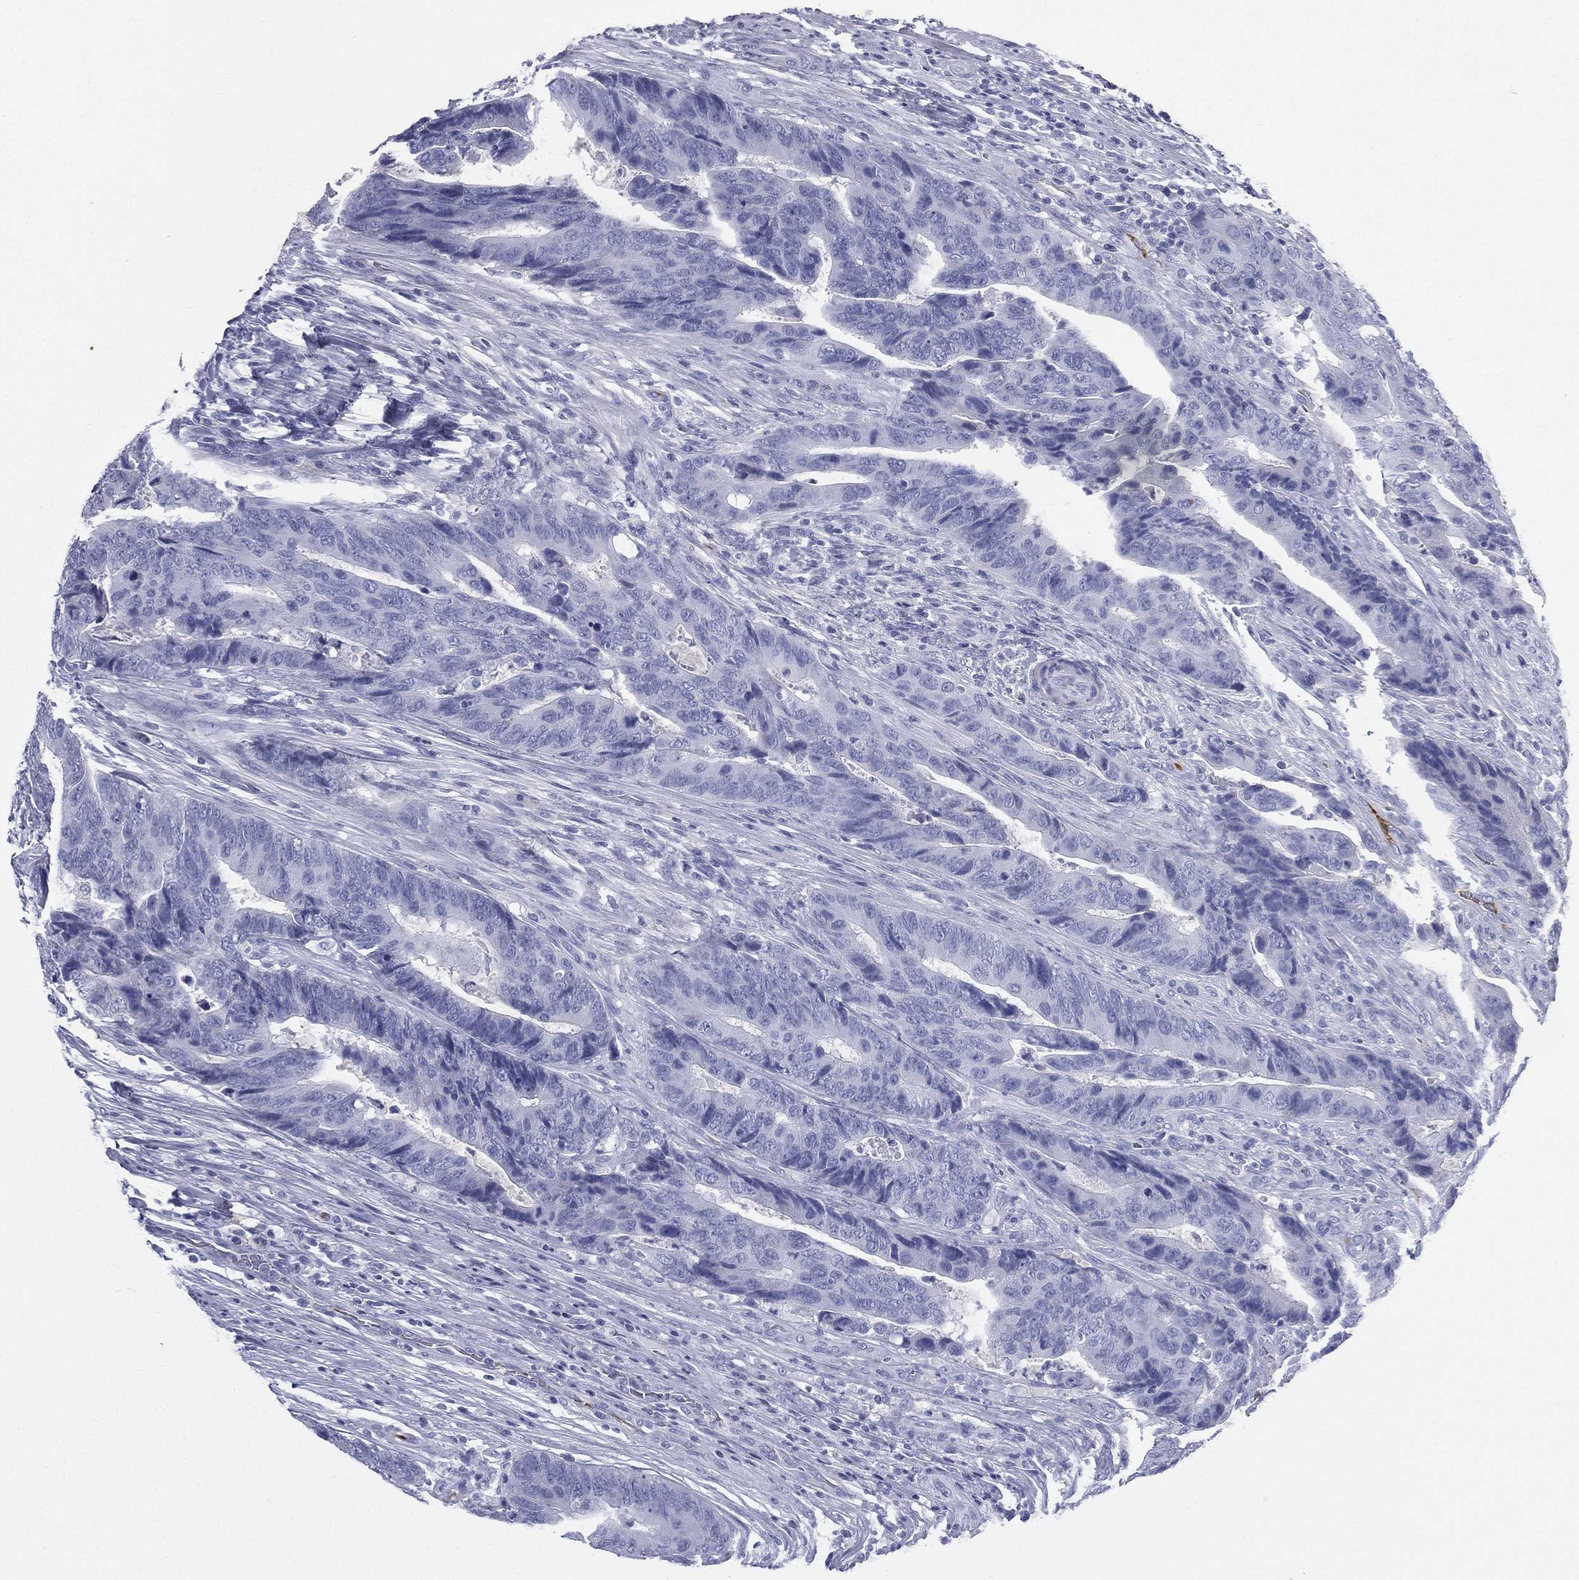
{"staining": {"intensity": "negative", "quantity": "none", "location": "none"}, "tissue": "colorectal cancer", "cell_type": "Tumor cells", "image_type": "cancer", "snomed": [{"axis": "morphology", "description": "Adenocarcinoma, NOS"}, {"axis": "topography", "description": "Colon"}], "caption": "DAB immunohistochemical staining of adenocarcinoma (colorectal) displays no significant expression in tumor cells. (IHC, brightfield microscopy, high magnification).", "gene": "HP", "patient": {"sex": "female", "age": 56}}